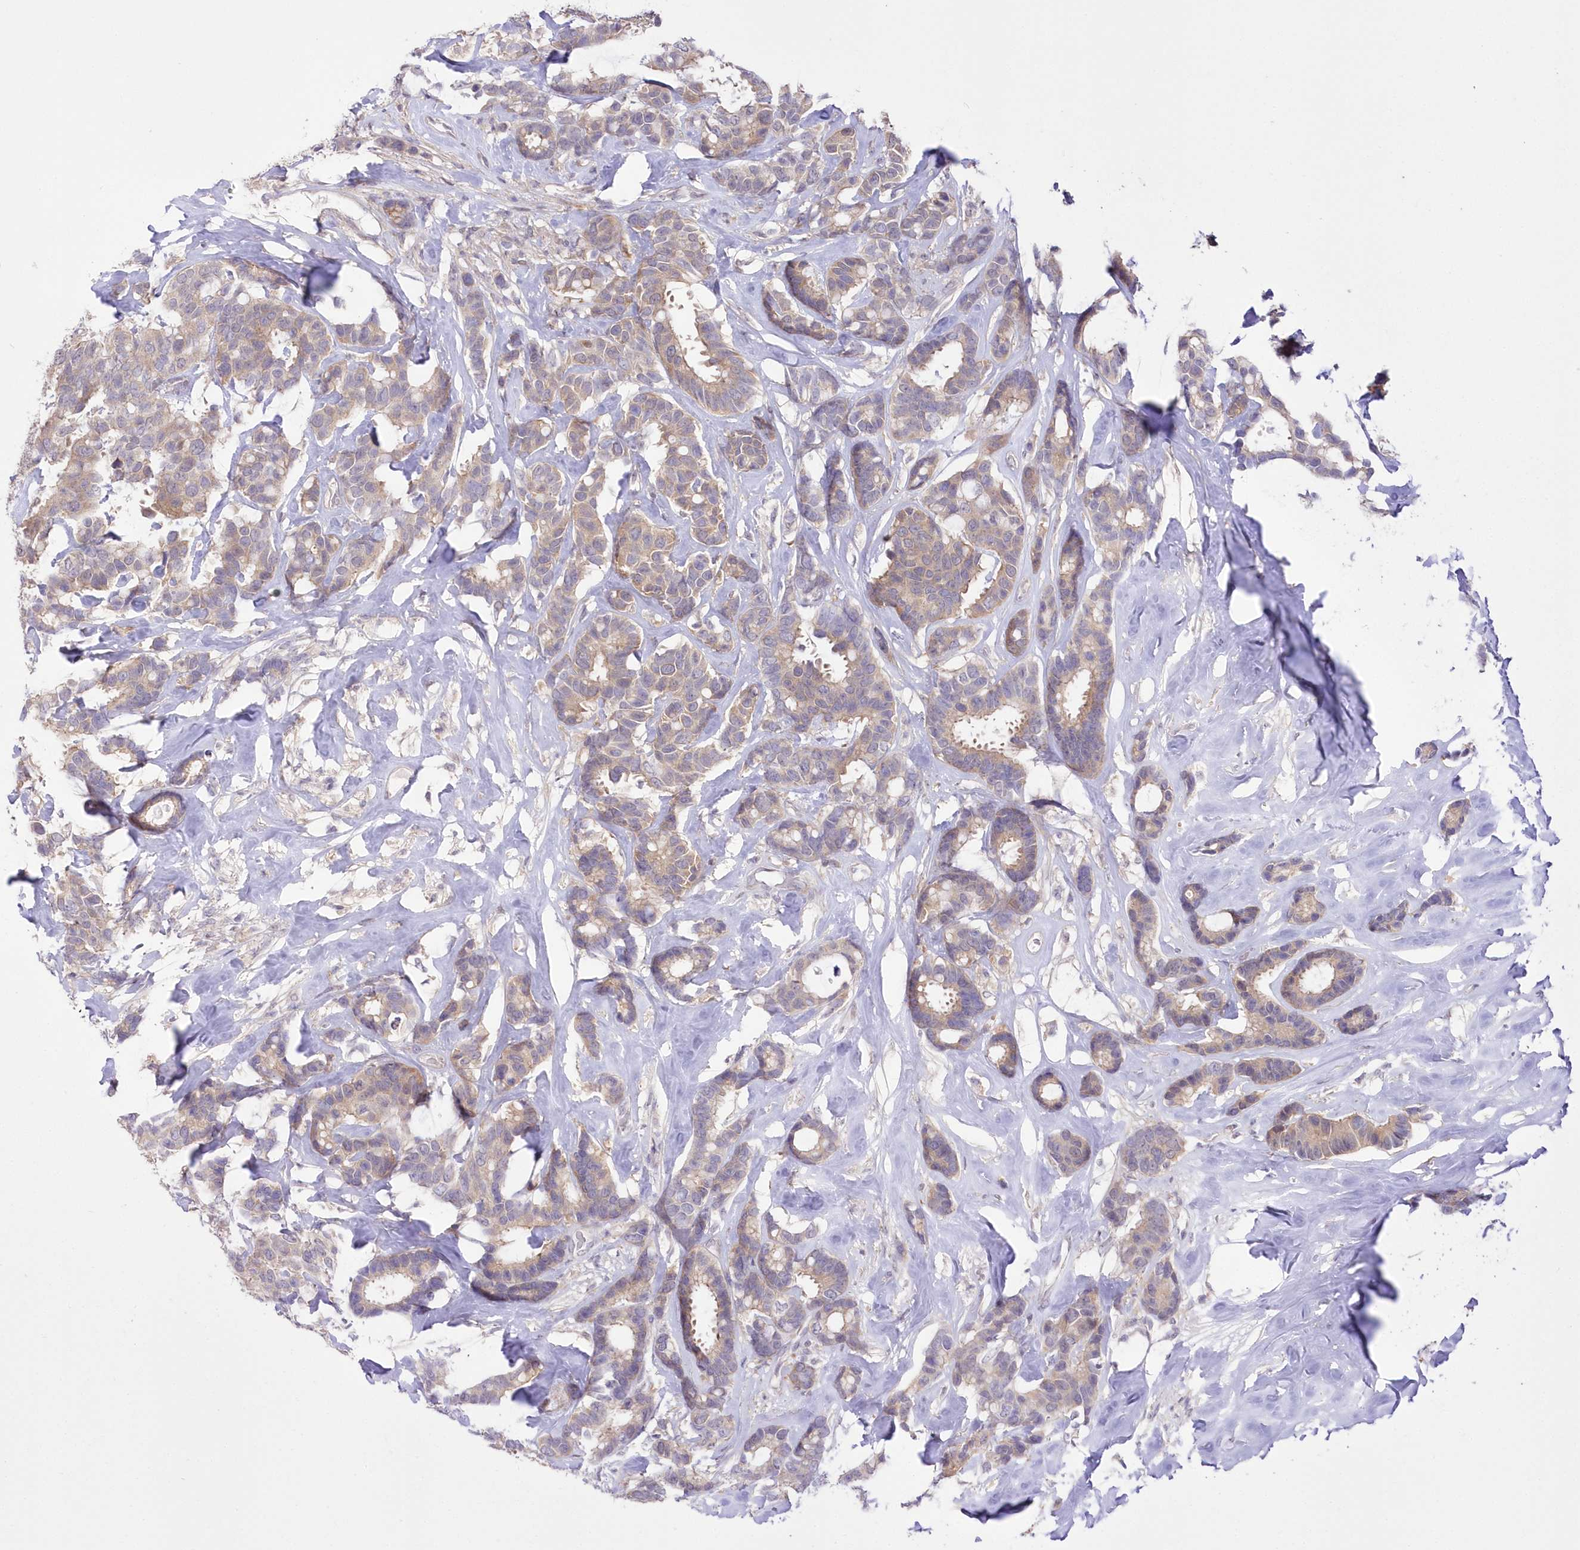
{"staining": {"intensity": "weak", "quantity": "25%-75%", "location": "cytoplasmic/membranous"}, "tissue": "breast cancer", "cell_type": "Tumor cells", "image_type": "cancer", "snomed": [{"axis": "morphology", "description": "Duct carcinoma"}, {"axis": "topography", "description": "Breast"}], "caption": "IHC photomicrograph of breast infiltrating ductal carcinoma stained for a protein (brown), which shows low levels of weak cytoplasmic/membranous expression in about 25%-75% of tumor cells.", "gene": "FAM241B", "patient": {"sex": "female", "age": 87}}